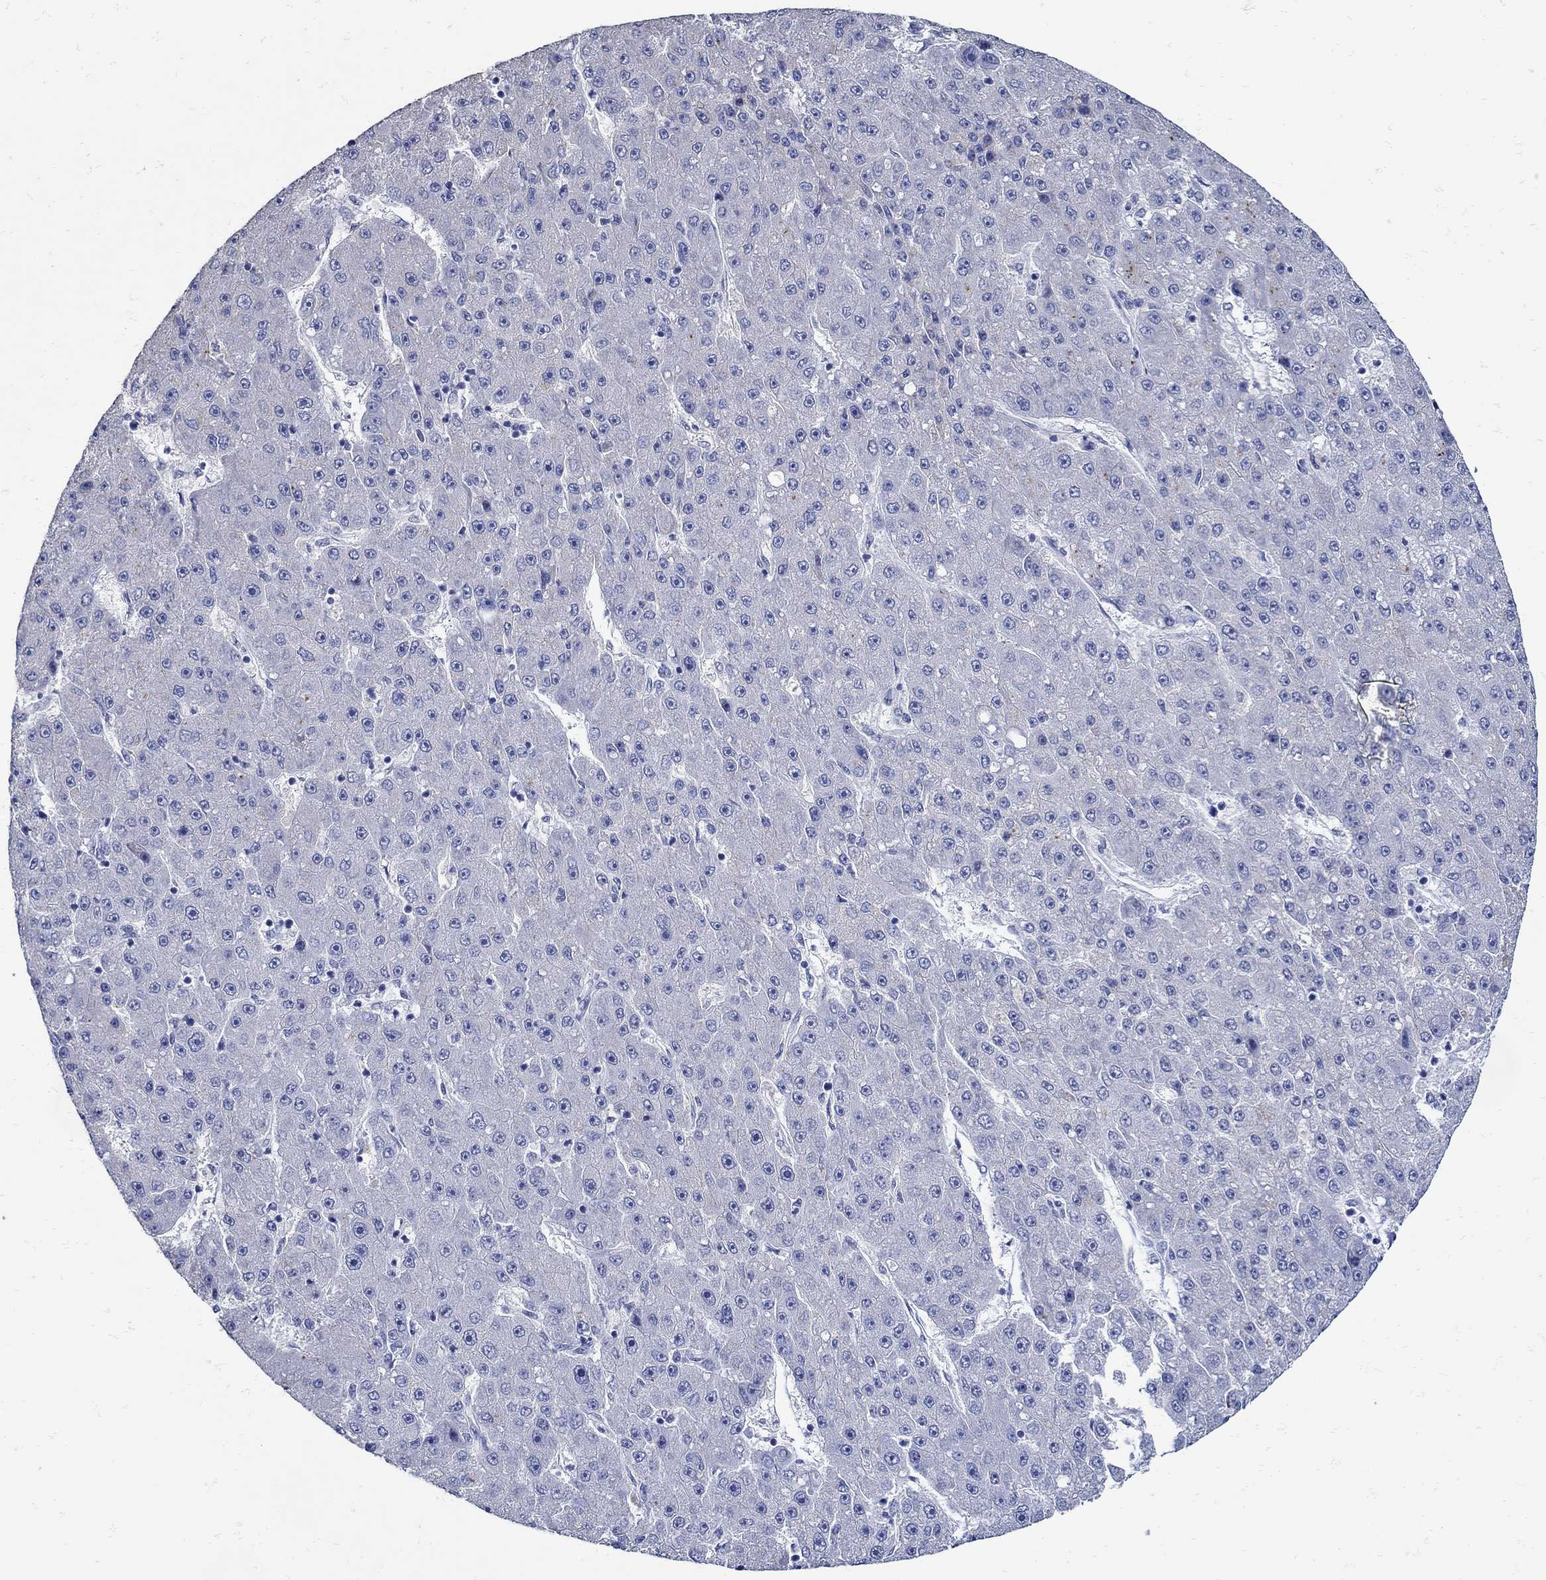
{"staining": {"intensity": "negative", "quantity": "none", "location": "none"}, "tissue": "liver cancer", "cell_type": "Tumor cells", "image_type": "cancer", "snomed": [{"axis": "morphology", "description": "Carcinoma, Hepatocellular, NOS"}, {"axis": "topography", "description": "Liver"}], "caption": "Immunohistochemical staining of liver cancer (hepatocellular carcinoma) demonstrates no significant positivity in tumor cells. (Stains: DAB (3,3'-diaminobenzidine) IHC with hematoxylin counter stain, Microscopy: brightfield microscopy at high magnification).", "gene": "KCNN3", "patient": {"sex": "male", "age": 67}}